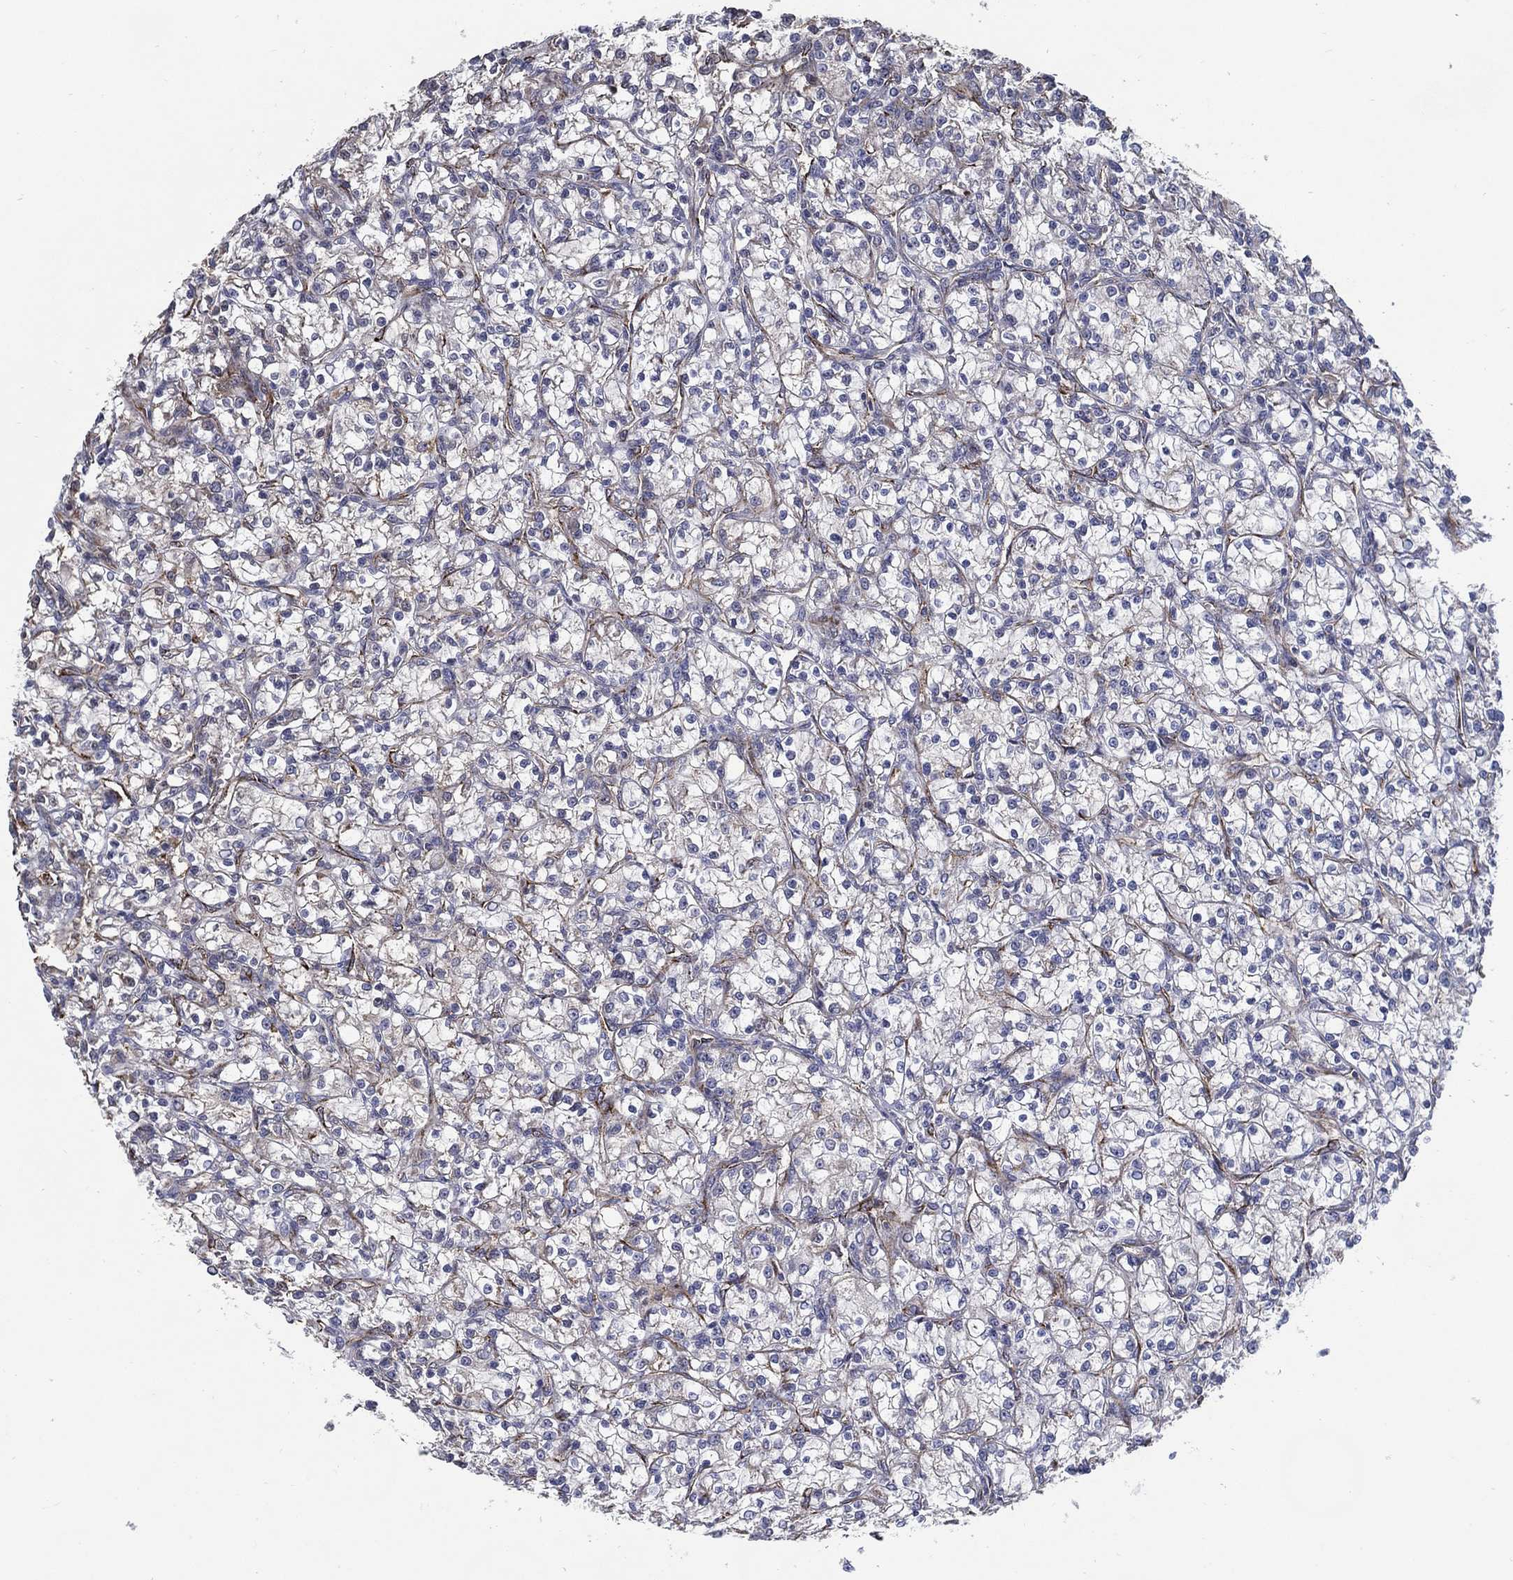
{"staining": {"intensity": "negative", "quantity": "none", "location": "none"}, "tissue": "renal cancer", "cell_type": "Tumor cells", "image_type": "cancer", "snomed": [{"axis": "morphology", "description": "Adenocarcinoma, NOS"}, {"axis": "topography", "description": "Kidney"}], "caption": "This photomicrograph is of renal adenocarcinoma stained with immunohistochemistry (IHC) to label a protein in brown with the nuclei are counter-stained blue. There is no expression in tumor cells.", "gene": "ARHGAP11A", "patient": {"sex": "female", "age": 59}}